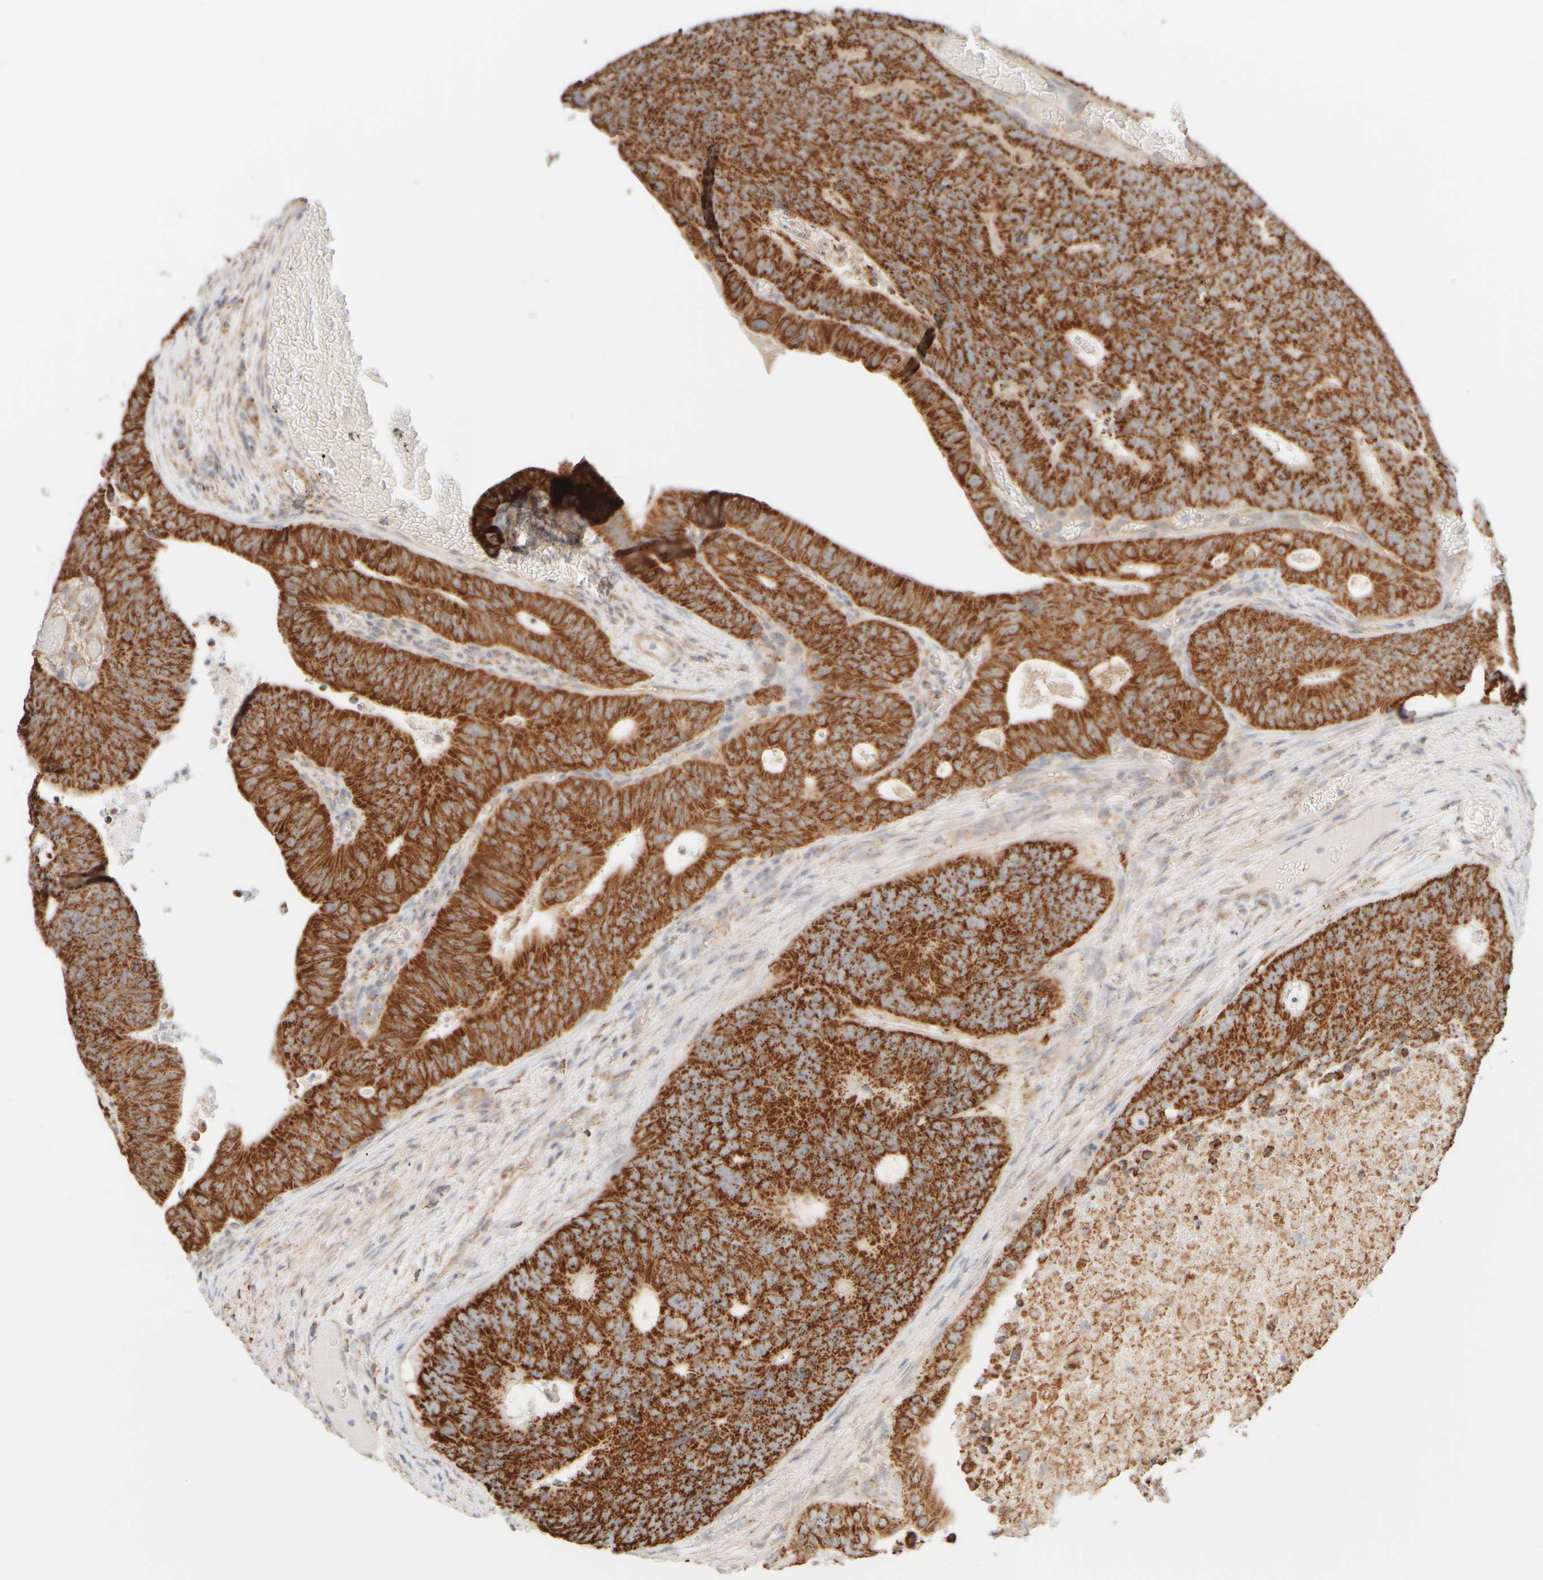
{"staining": {"intensity": "strong", "quantity": ">75%", "location": "cytoplasmic/membranous"}, "tissue": "colorectal cancer", "cell_type": "Tumor cells", "image_type": "cancer", "snomed": [{"axis": "morphology", "description": "Adenocarcinoma, NOS"}, {"axis": "topography", "description": "Colon"}], "caption": "Brown immunohistochemical staining in colorectal adenocarcinoma reveals strong cytoplasmic/membranous expression in approximately >75% of tumor cells.", "gene": "APBB2", "patient": {"sex": "male", "age": 87}}